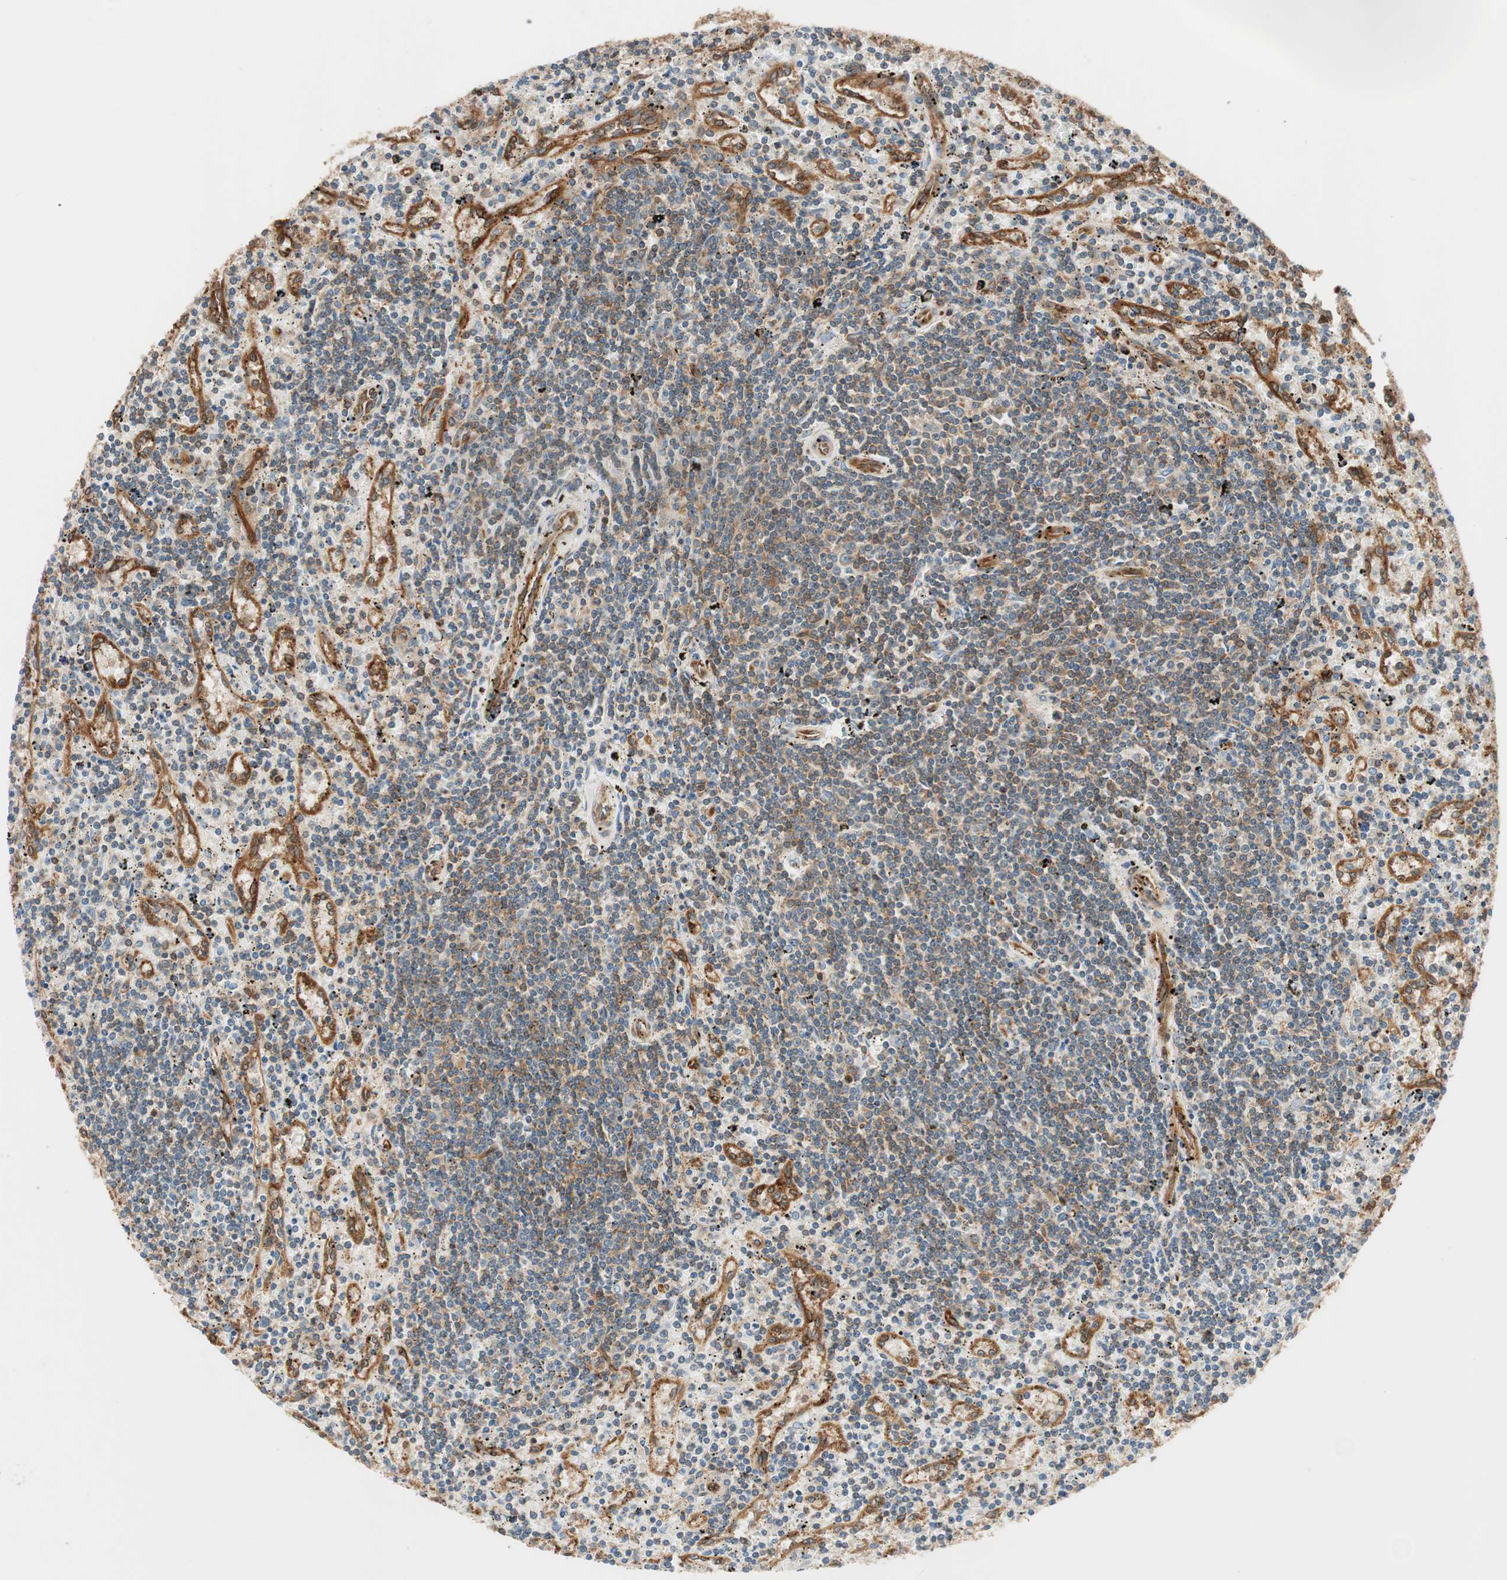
{"staining": {"intensity": "weak", "quantity": "25%-75%", "location": "cytoplasmic/membranous"}, "tissue": "lymphoma", "cell_type": "Tumor cells", "image_type": "cancer", "snomed": [{"axis": "morphology", "description": "Malignant lymphoma, non-Hodgkin's type, Low grade"}, {"axis": "topography", "description": "Spleen"}], "caption": "This is a micrograph of immunohistochemistry (IHC) staining of low-grade malignant lymphoma, non-Hodgkin's type, which shows weak staining in the cytoplasmic/membranous of tumor cells.", "gene": "WASL", "patient": {"sex": "male", "age": 76}}